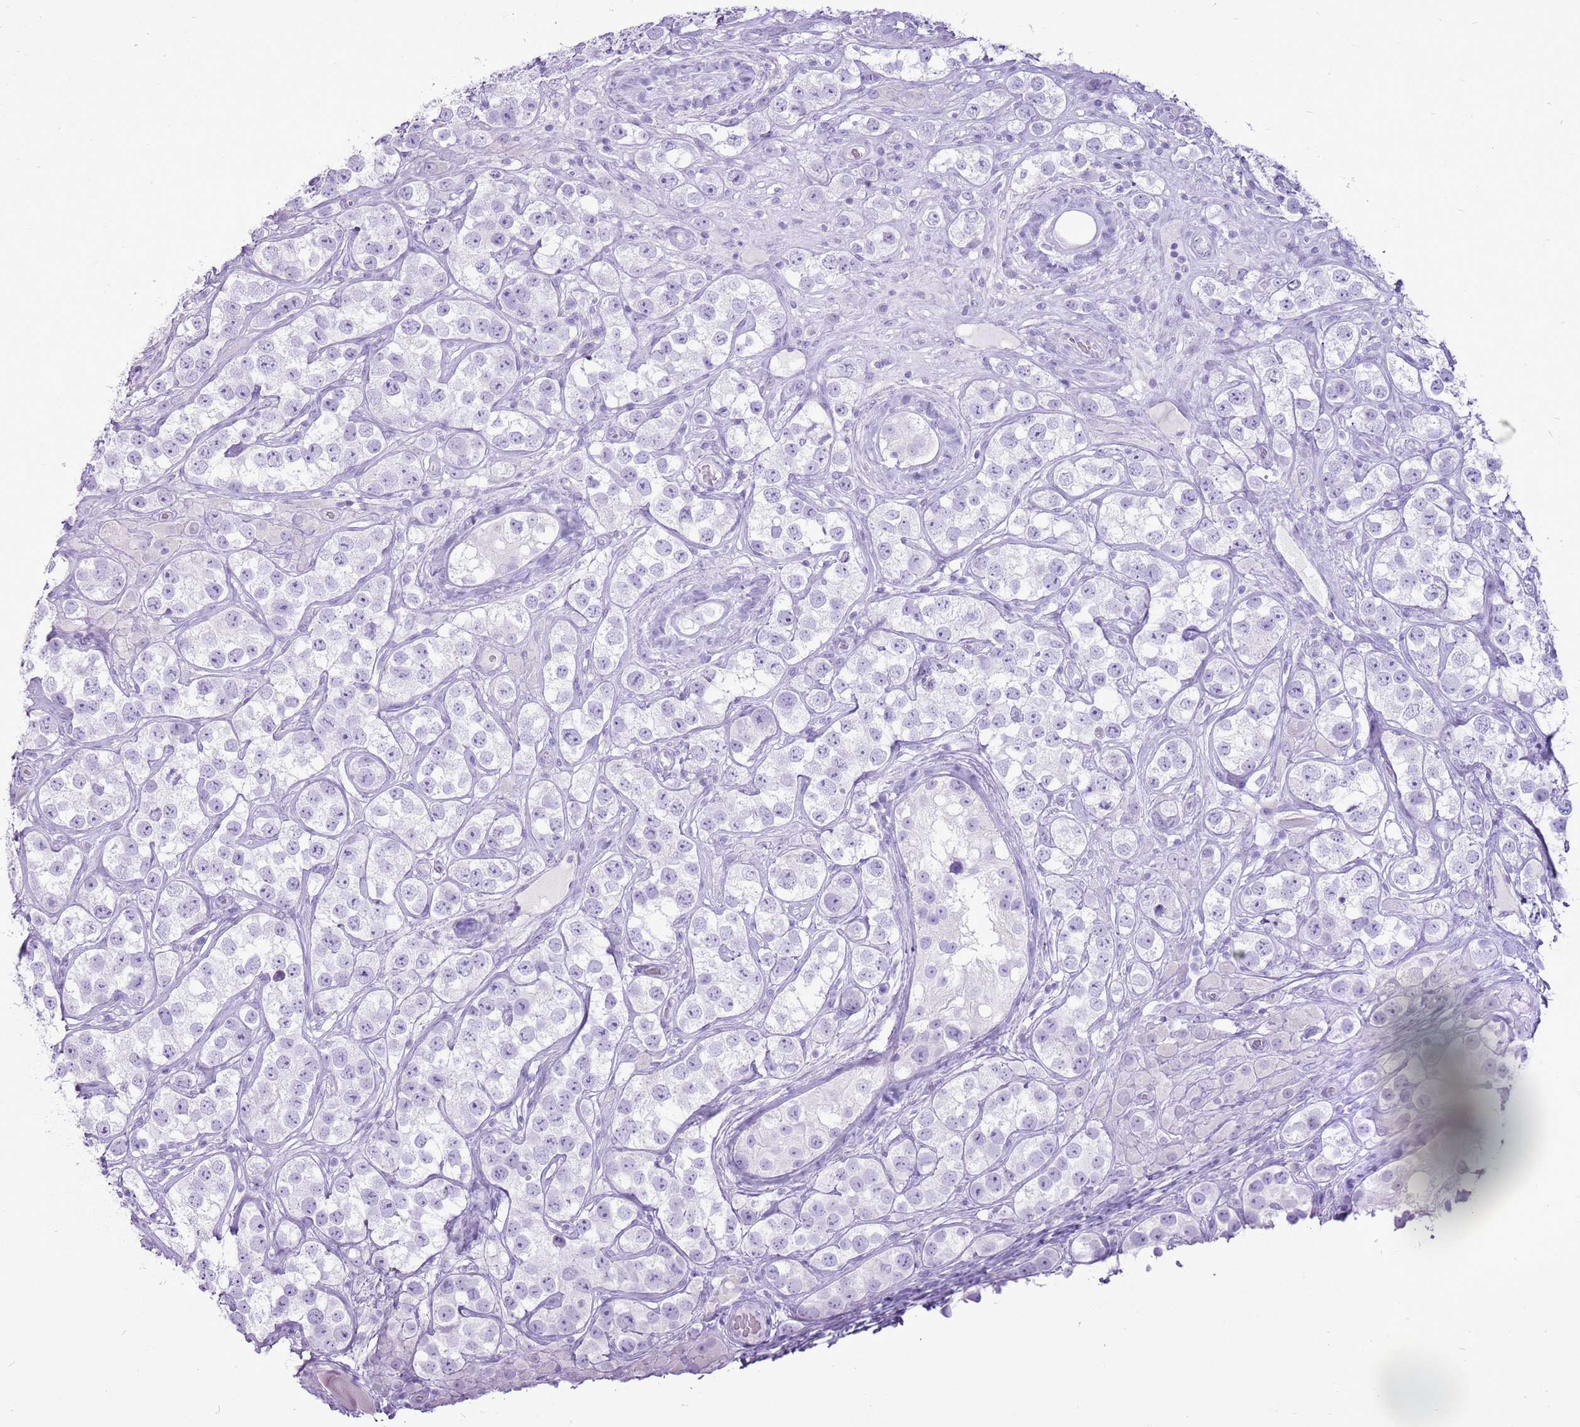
{"staining": {"intensity": "negative", "quantity": "none", "location": "none"}, "tissue": "testis cancer", "cell_type": "Tumor cells", "image_type": "cancer", "snomed": [{"axis": "morphology", "description": "Seminoma, NOS"}, {"axis": "topography", "description": "Testis"}], "caption": "Protein analysis of seminoma (testis) reveals no significant staining in tumor cells.", "gene": "CNFN", "patient": {"sex": "male", "age": 28}}